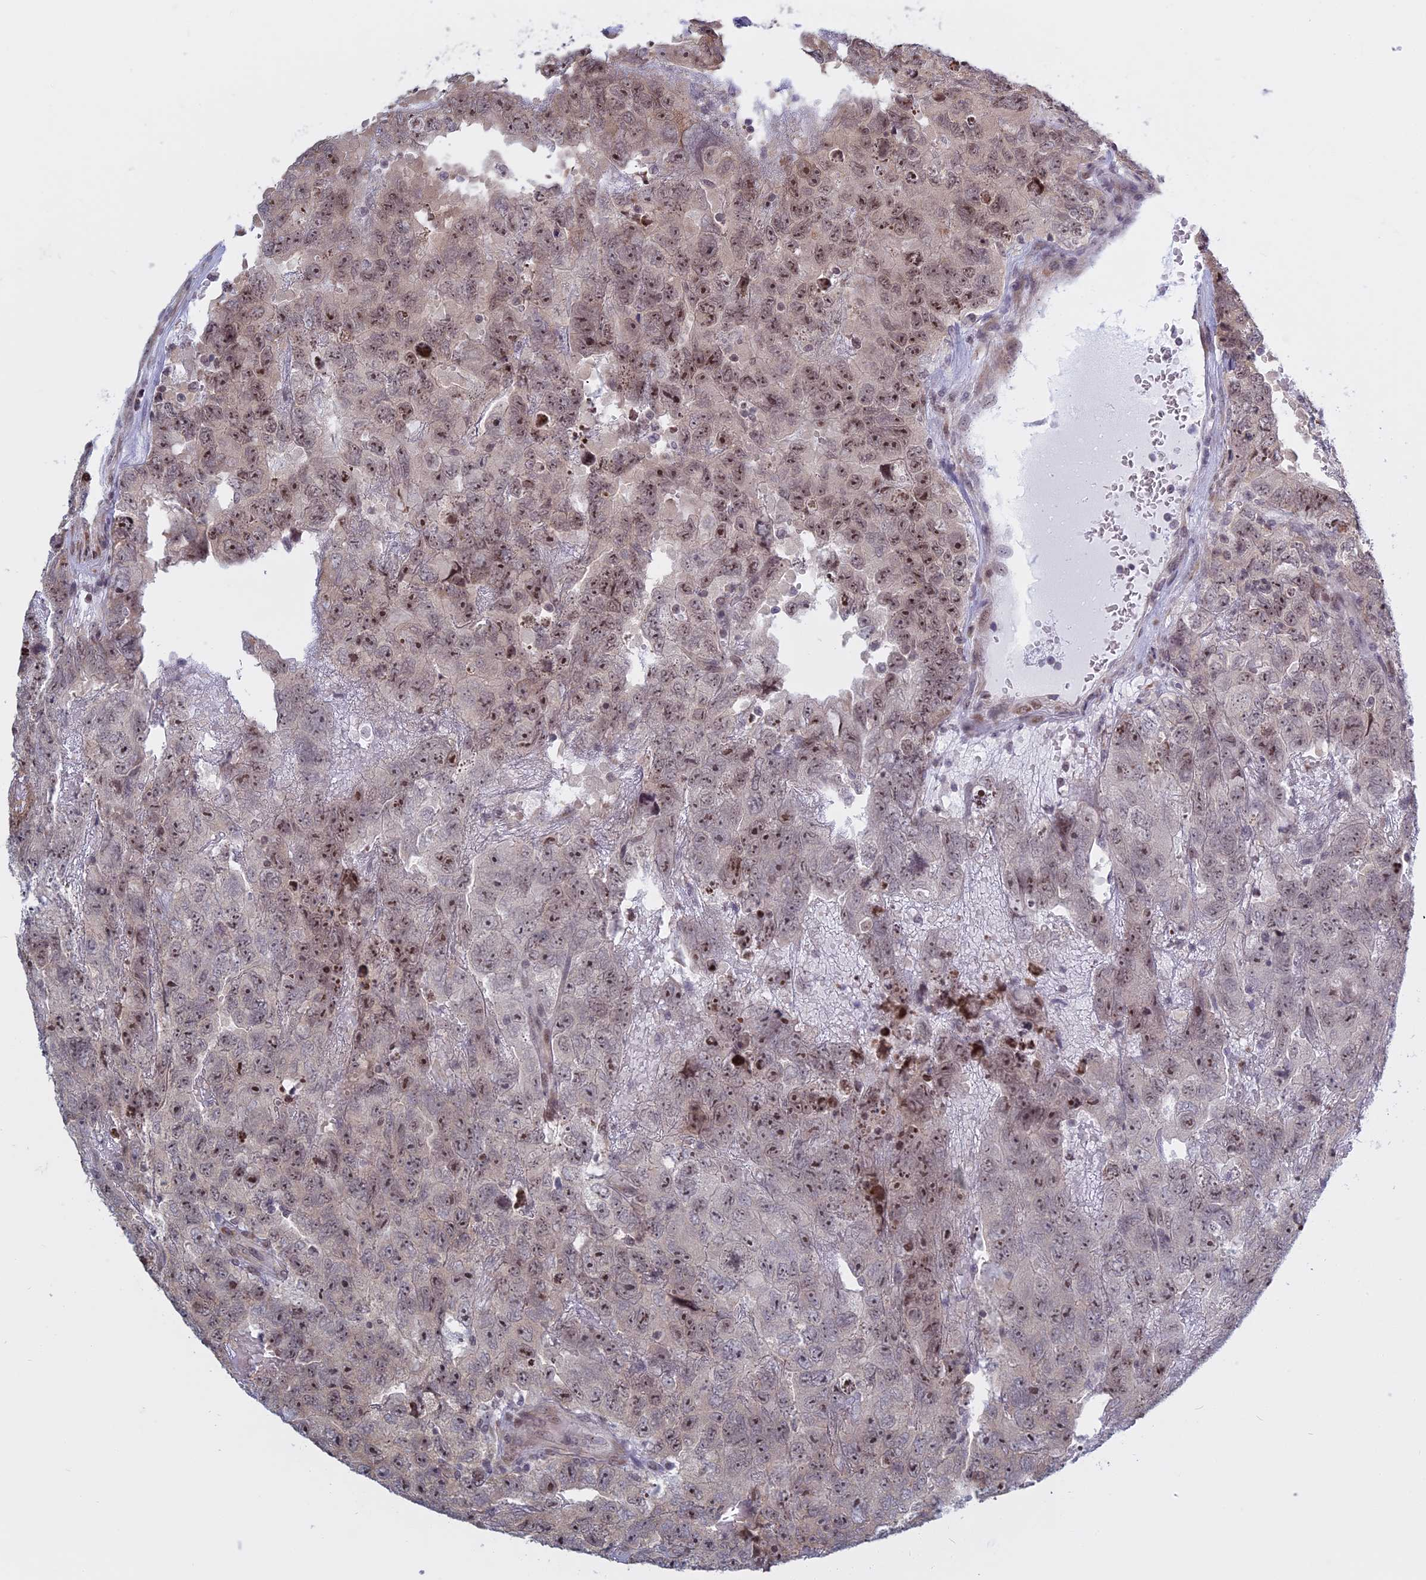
{"staining": {"intensity": "negative", "quantity": "none", "location": "none"}, "tissue": "testis cancer", "cell_type": "Tumor cells", "image_type": "cancer", "snomed": [{"axis": "morphology", "description": "Carcinoma, Embryonal, NOS"}, {"axis": "topography", "description": "Testis"}], "caption": "Image shows no significant protein expression in tumor cells of testis embryonal carcinoma.", "gene": "RPS19BP1", "patient": {"sex": "male", "age": 45}}